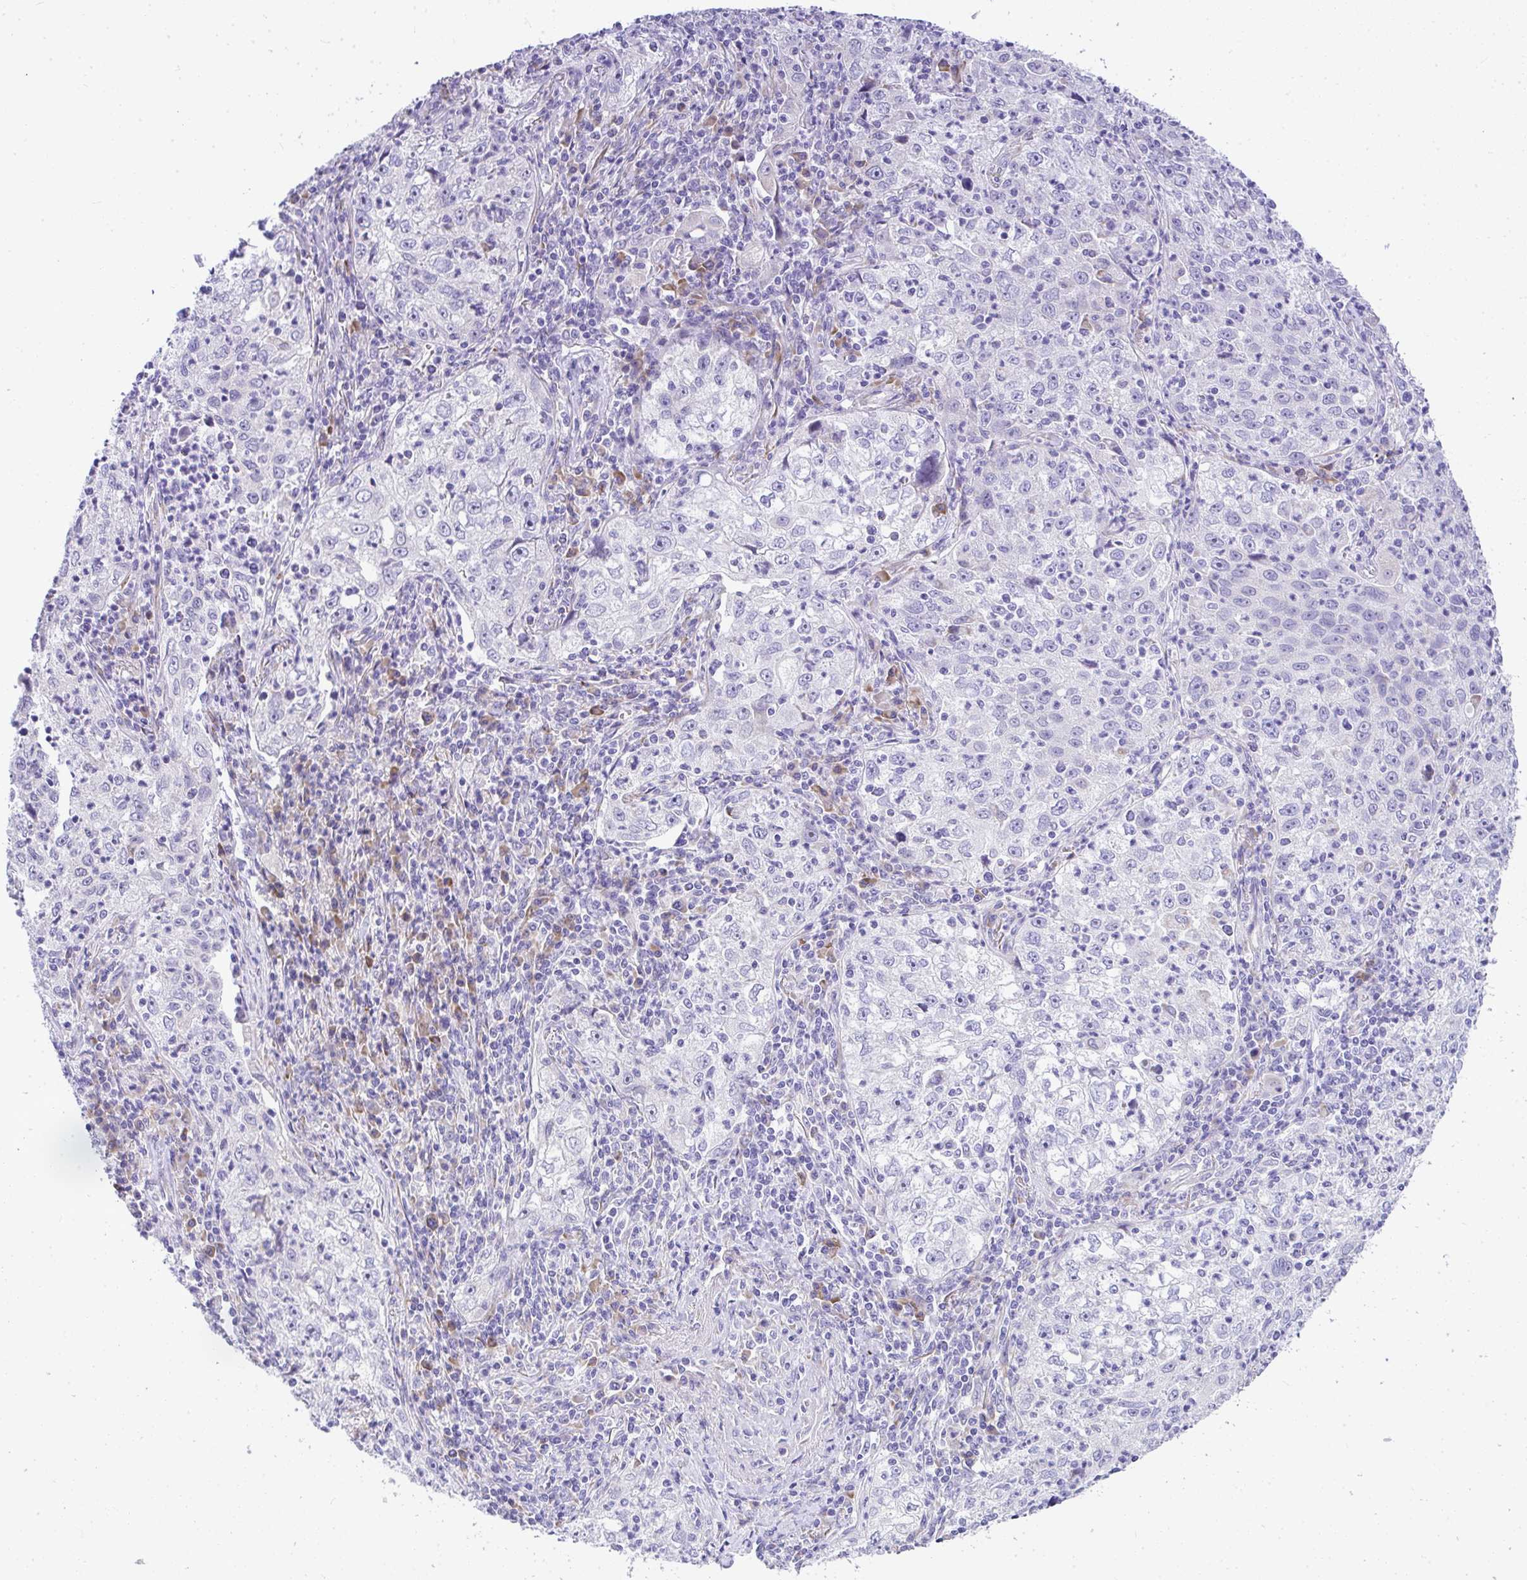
{"staining": {"intensity": "negative", "quantity": "none", "location": "none"}, "tissue": "lung cancer", "cell_type": "Tumor cells", "image_type": "cancer", "snomed": [{"axis": "morphology", "description": "Squamous cell carcinoma, NOS"}, {"axis": "topography", "description": "Lung"}], "caption": "Squamous cell carcinoma (lung) was stained to show a protein in brown. There is no significant staining in tumor cells. The staining was performed using DAB to visualize the protein expression in brown, while the nuclei were stained in blue with hematoxylin (Magnification: 20x).", "gene": "ADRA2C", "patient": {"sex": "male", "age": 71}}